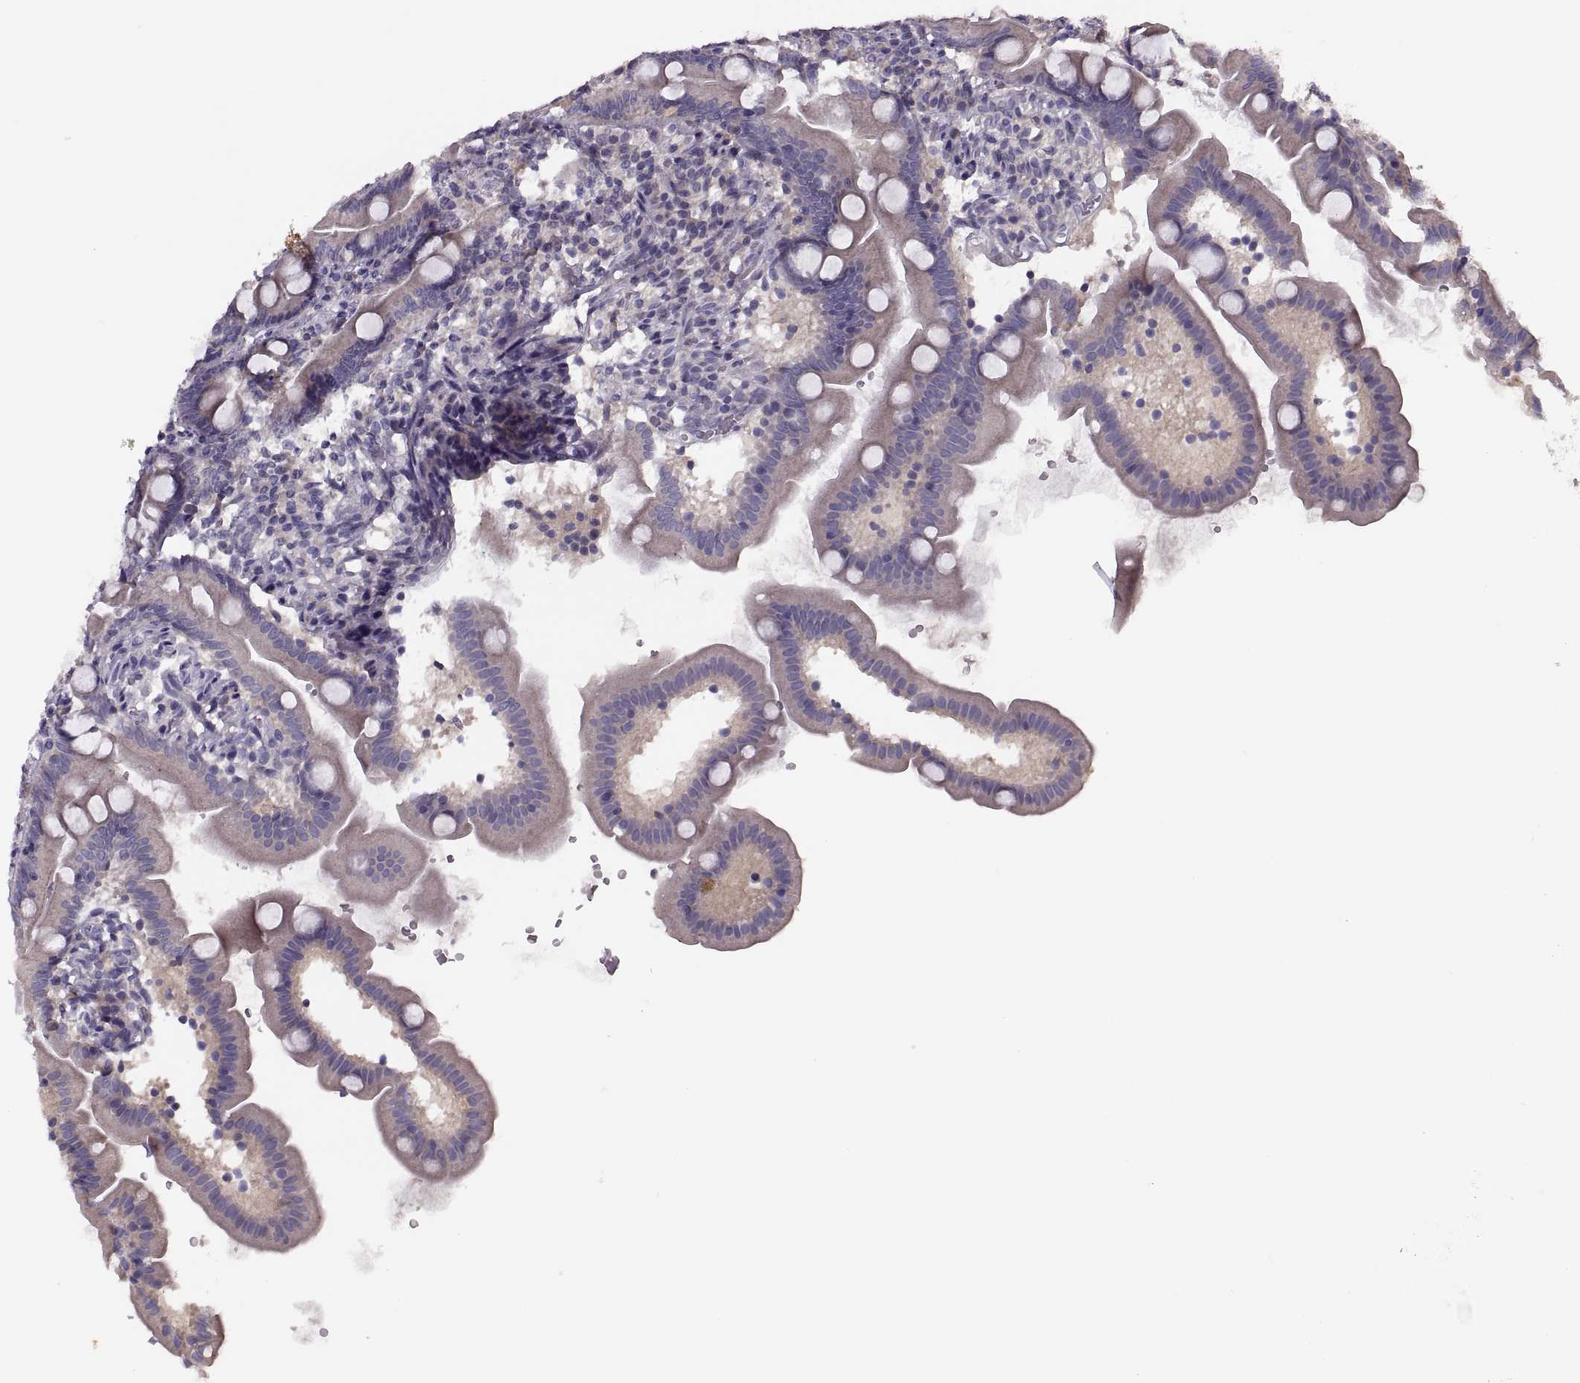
{"staining": {"intensity": "moderate", "quantity": "<25%", "location": "cytoplasmic/membranous"}, "tissue": "duodenum", "cell_type": "Glandular cells", "image_type": "normal", "snomed": [{"axis": "morphology", "description": "Normal tissue, NOS"}, {"axis": "topography", "description": "Duodenum"}], "caption": "Duodenum stained for a protein (brown) exhibits moderate cytoplasmic/membranous positive expression in approximately <25% of glandular cells.", "gene": "PRSS54", "patient": {"sex": "female", "age": 67}}